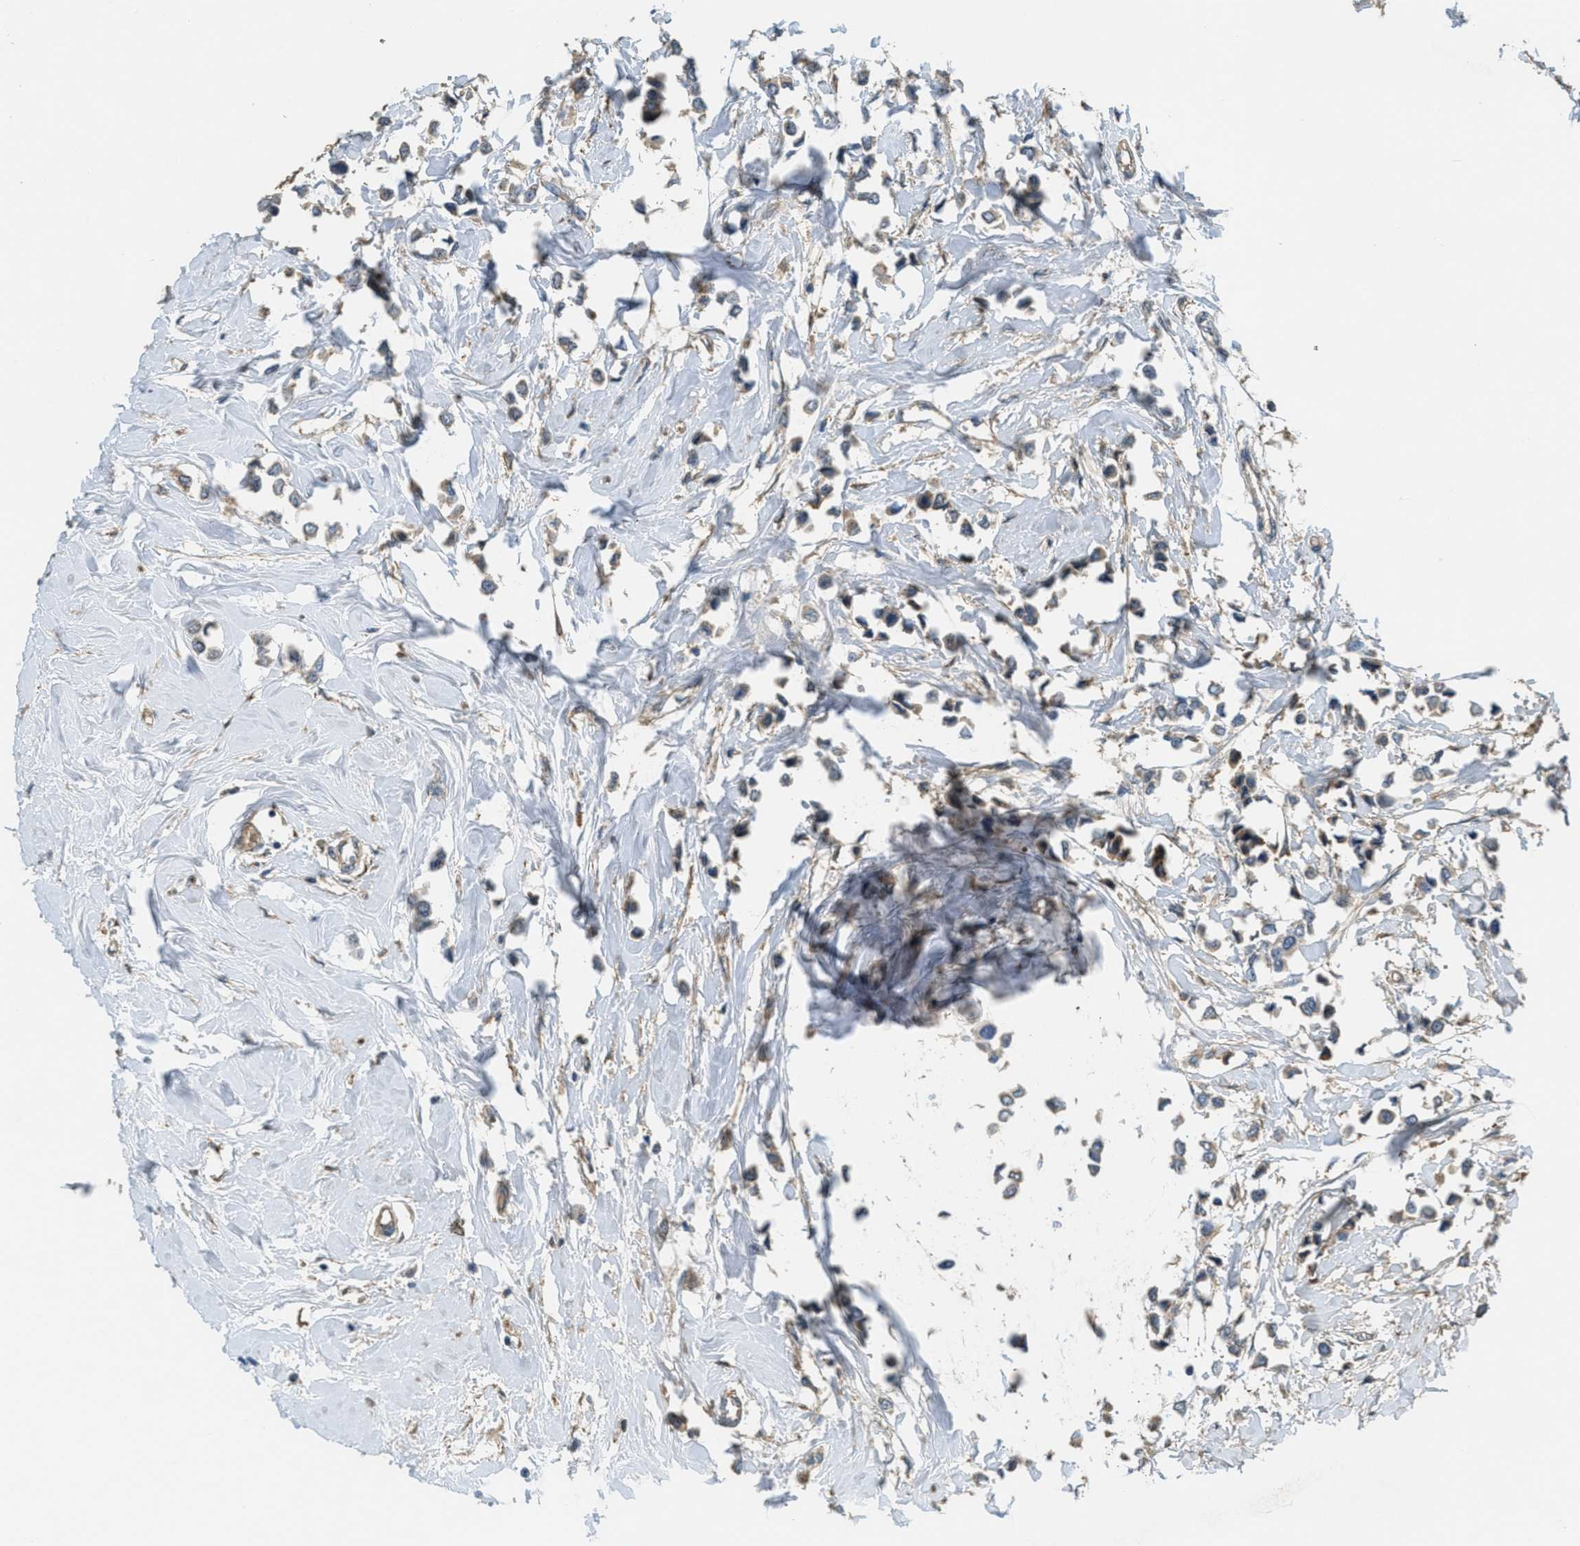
{"staining": {"intensity": "weak", "quantity": ">75%", "location": "cytoplasmic/membranous"}, "tissue": "breast cancer", "cell_type": "Tumor cells", "image_type": "cancer", "snomed": [{"axis": "morphology", "description": "Lobular carcinoma"}, {"axis": "topography", "description": "Breast"}], "caption": "There is low levels of weak cytoplasmic/membranous positivity in tumor cells of breast cancer, as demonstrated by immunohistochemical staining (brown color).", "gene": "THBS2", "patient": {"sex": "female", "age": 51}}